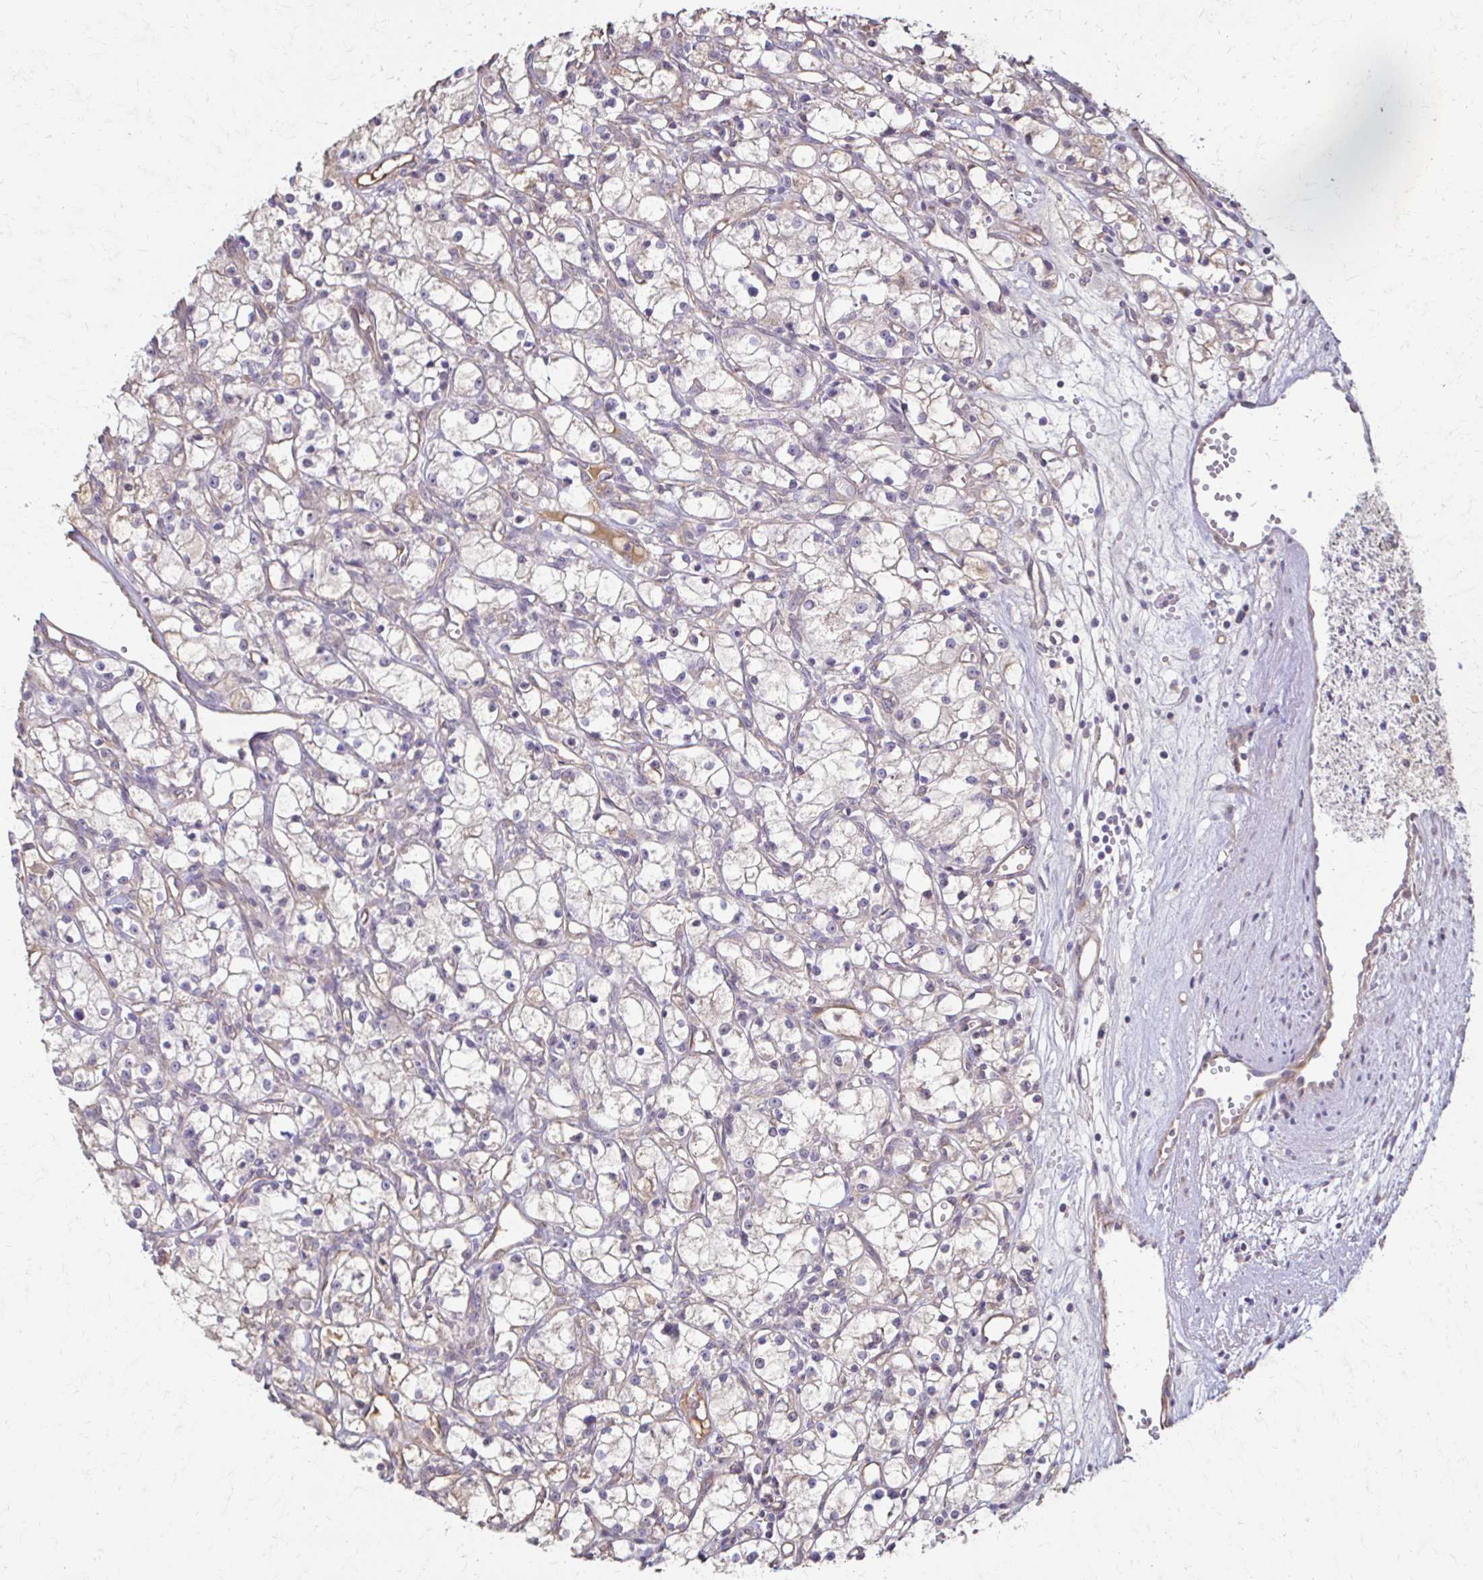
{"staining": {"intensity": "negative", "quantity": "none", "location": "none"}, "tissue": "renal cancer", "cell_type": "Tumor cells", "image_type": "cancer", "snomed": [{"axis": "morphology", "description": "Adenocarcinoma, NOS"}, {"axis": "topography", "description": "Kidney"}], "caption": "A photomicrograph of human renal cancer is negative for staining in tumor cells.", "gene": "IL18BP", "patient": {"sex": "female", "age": 59}}